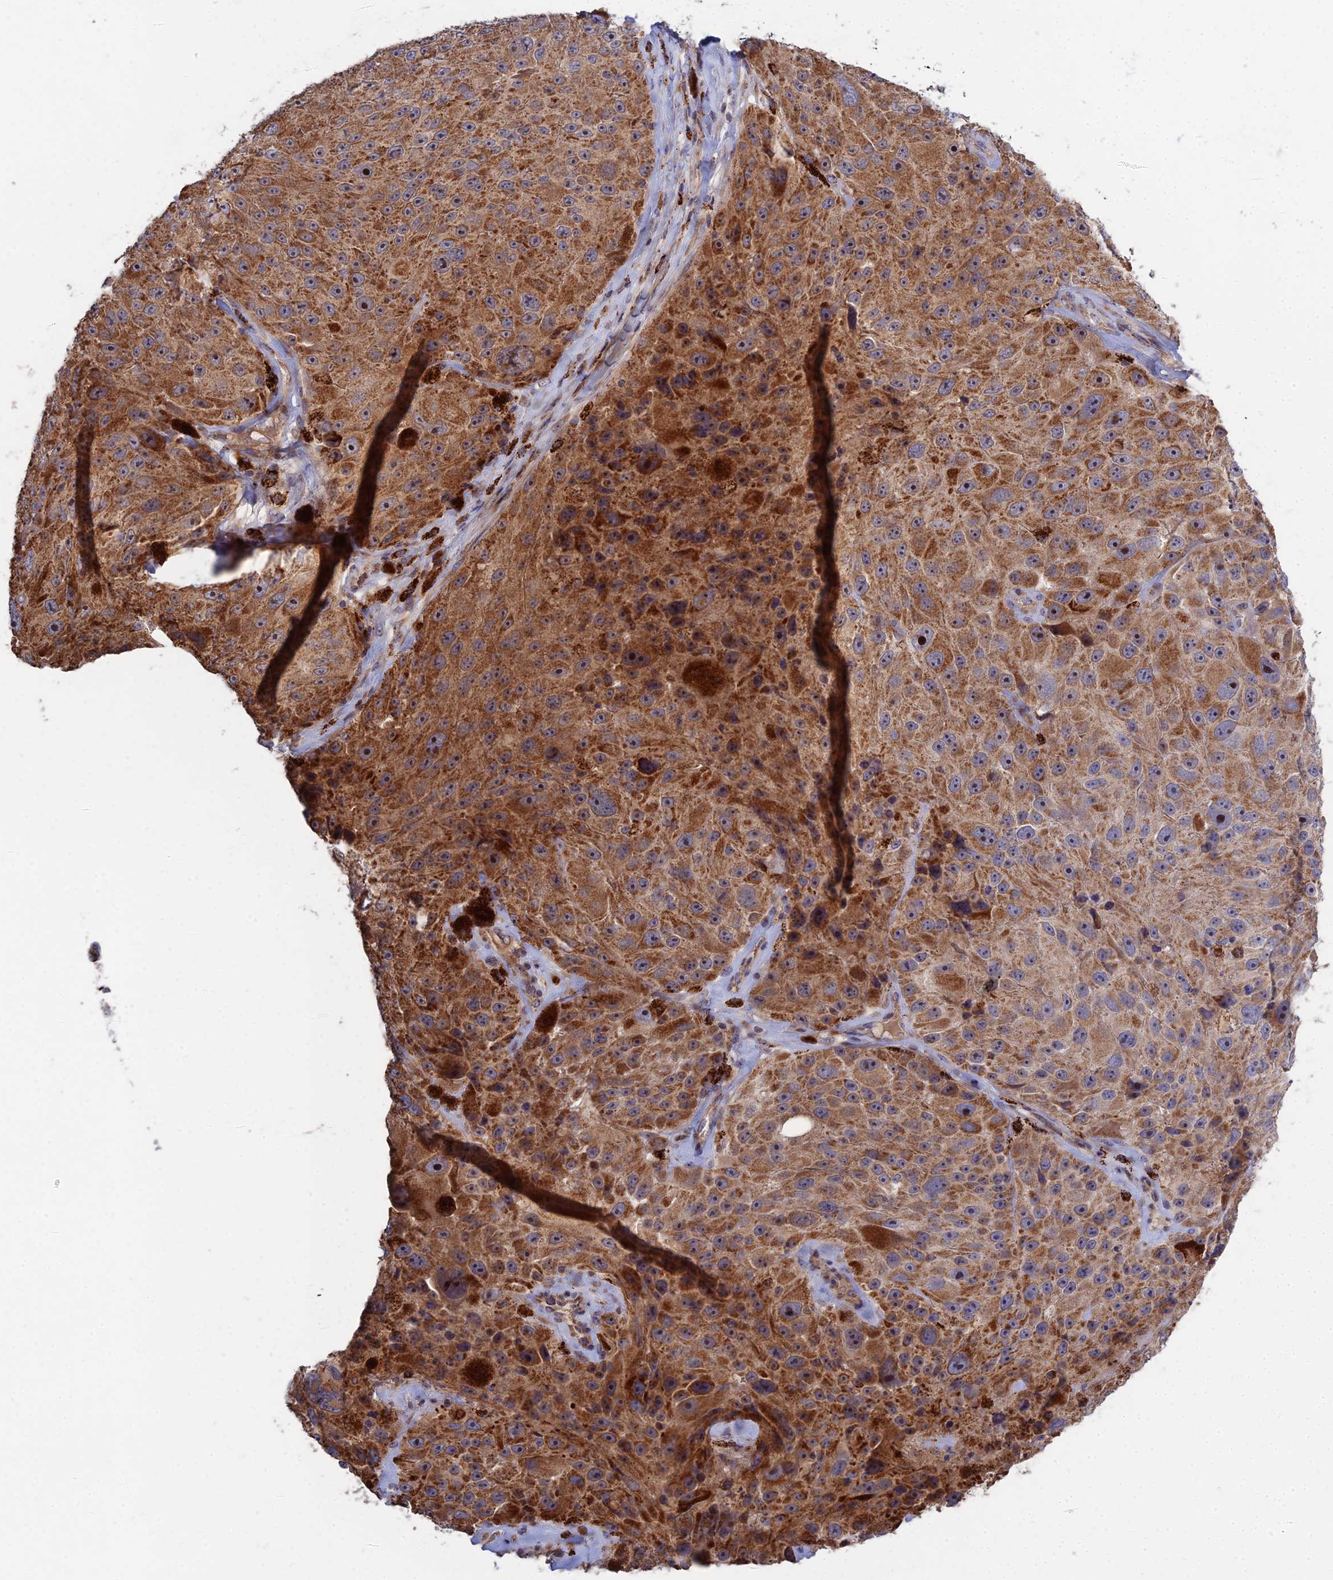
{"staining": {"intensity": "moderate", "quantity": "25%-75%", "location": "cytoplasmic/membranous"}, "tissue": "melanoma", "cell_type": "Tumor cells", "image_type": "cancer", "snomed": [{"axis": "morphology", "description": "Malignant melanoma, Metastatic site"}, {"axis": "topography", "description": "Lymph node"}], "caption": "Immunohistochemical staining of melanoma demonstrates medium levels of moderate cytoplasmic/membranous expression in about 25%-75% of tumor cells. The staining was performed using DAB, with brown indicating positive protein expression. Nuclei are stained blue with hematoxylin.", "gene": "RIC8B", "patient": {"sex": "male", "age": 62}}